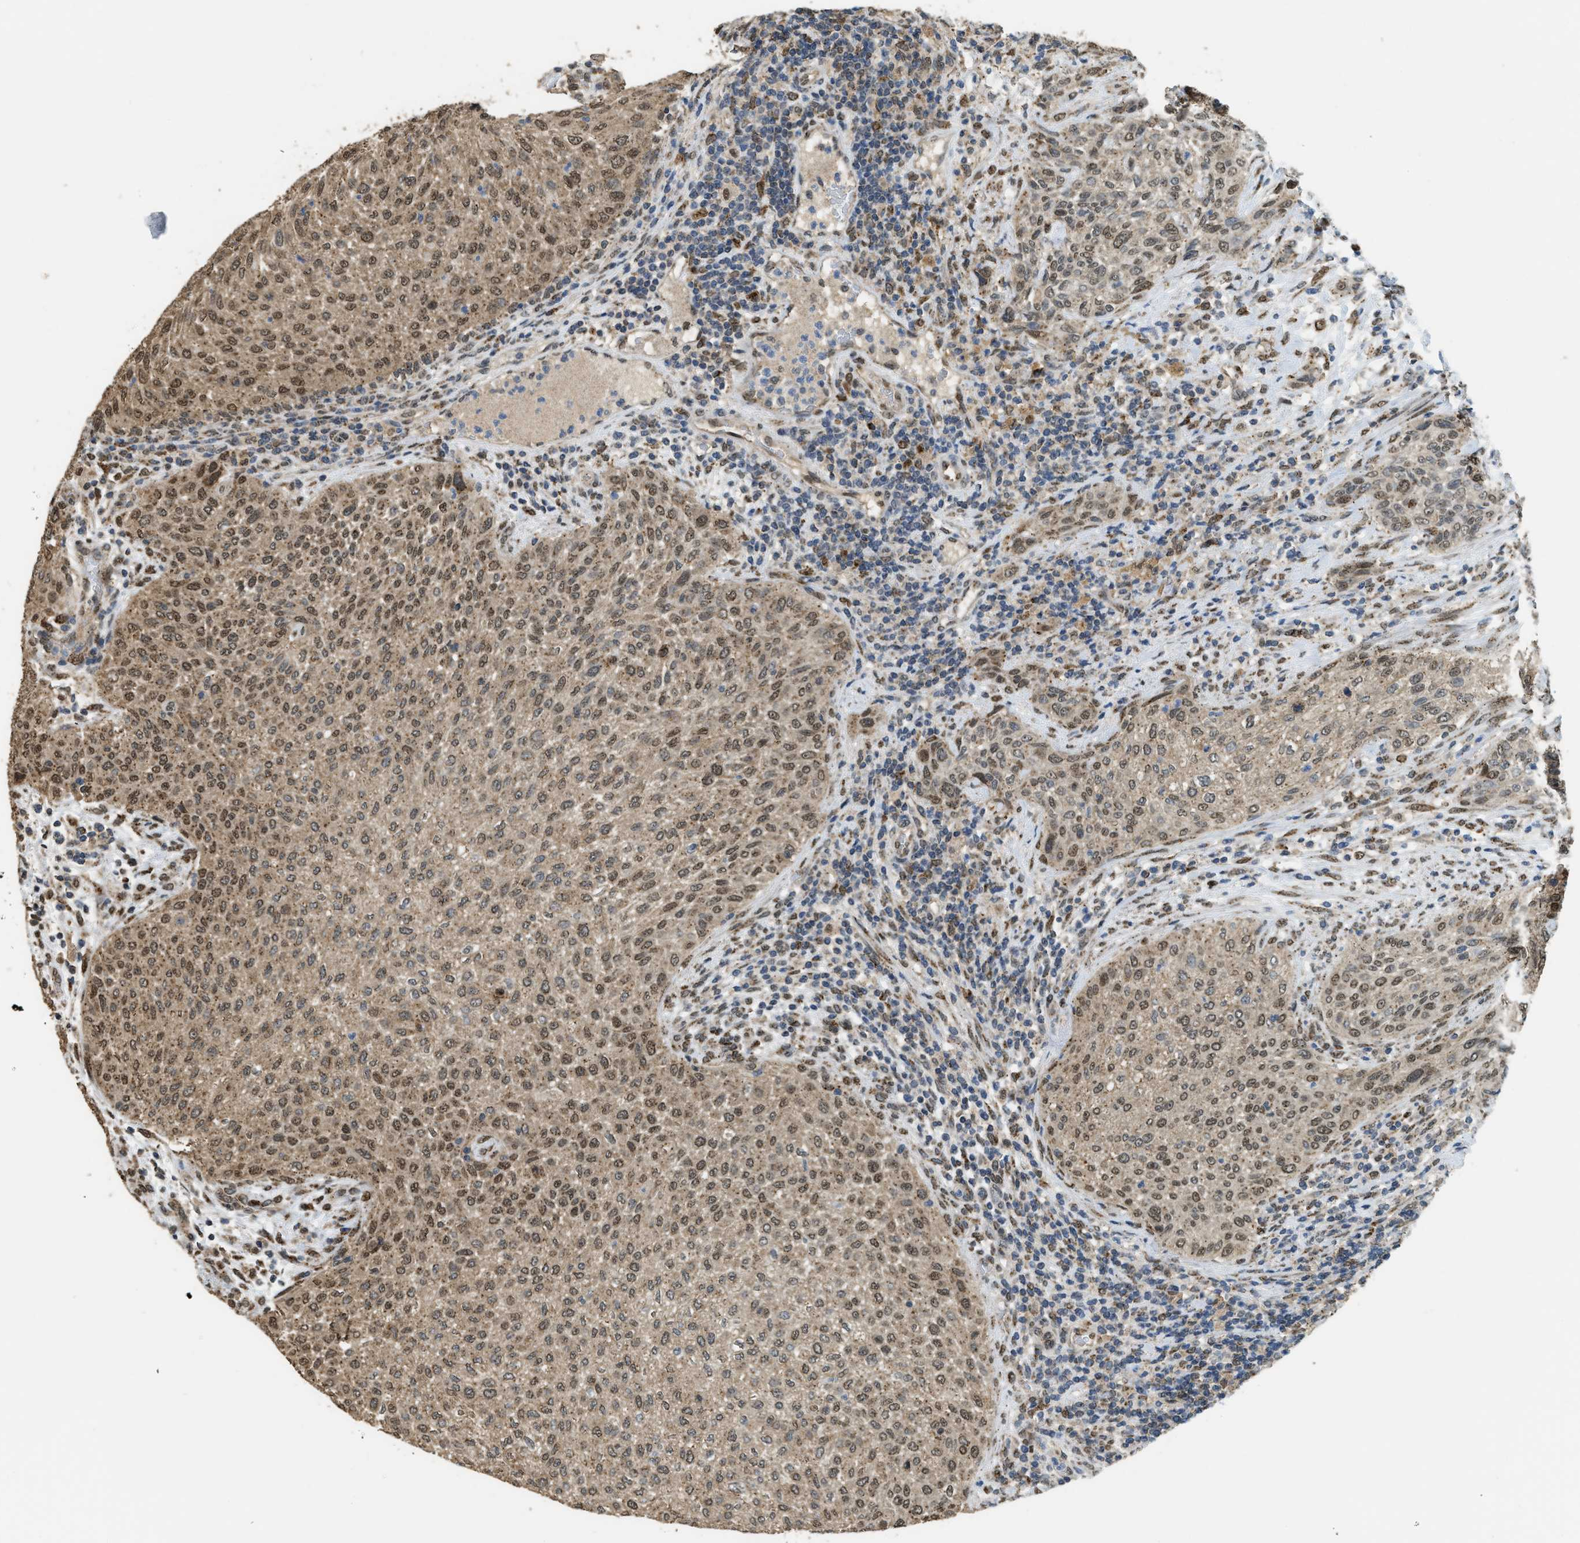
{"staining": {"intensity": "moderate", "quantity": ">75%", "location": "cytoplasmic/membranous,nuclear"}, "tissue": "urothelial cancer", "cell_type": "Tumor cells", "image_type": "cancer", "snomed": [{"axis": "morphology", "description": "Urothelial carcinoma, Low grade"}, {"axis": "morphology", "description": "Urothelial carcinoma, High grade"}, {"axis": "topography", "description": "Urinary bladder"}], "caption": "The immunohistochemical stain labels moderate cytoplasmic/membranous and nuclear positivity in tumor cells of urothelial cancer tissue.", "gene": "IPO7", "patient": {"sex": "male", "age": 35}}